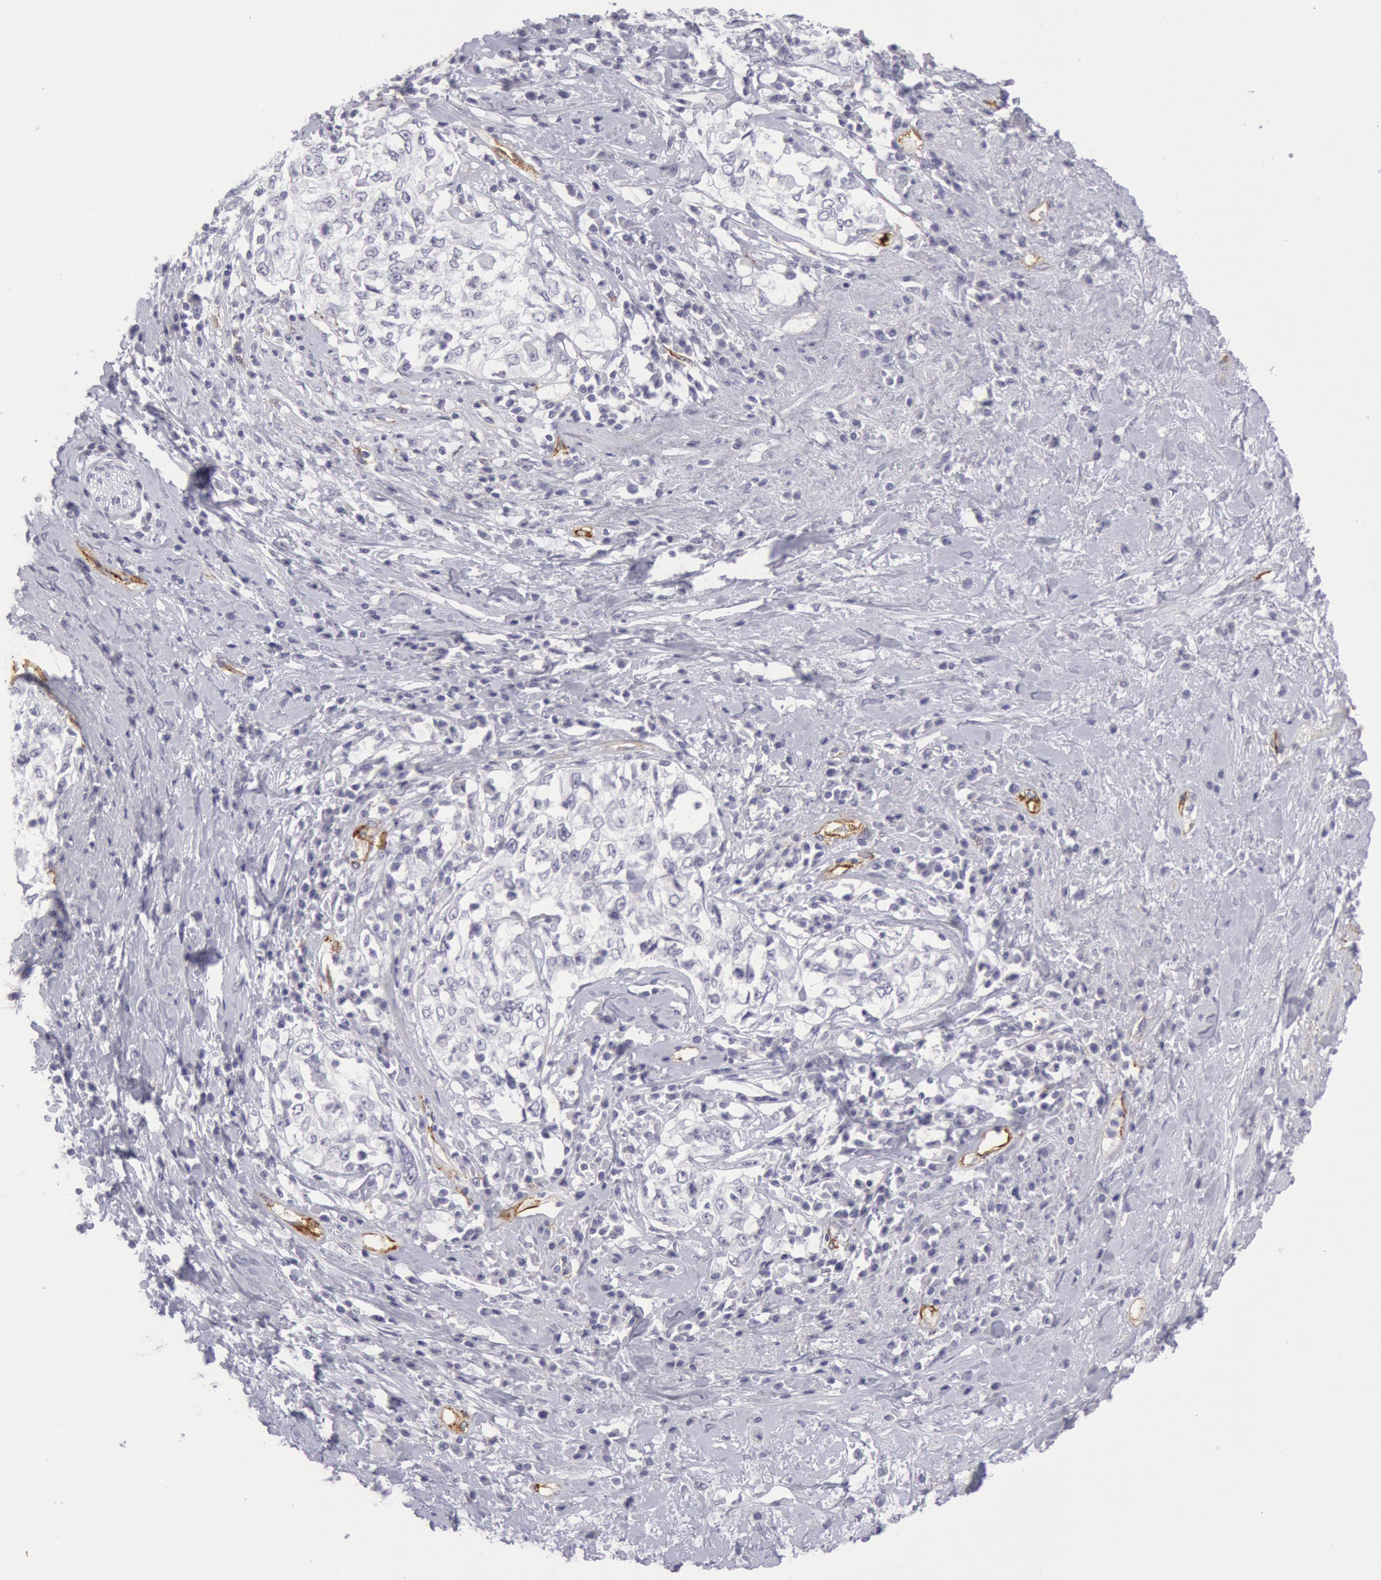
{"staining": {"intensity": "negative", "quantity": "none", "location": "none"}, "tissue": "cervical cancer", "cell_type": "Tumor cells", "image_type": "cancer", "snomed": [{"axis": "morphology", "description": "Squamous cell carcinoma, NOS"}, {"axis": "topography", "description": "Cervix"}], "caption": "DAB immunohistochemical staining of cervical cancer (squamous cell carcinoma) displays no significant staining in tumor cells. (Brightfield microscopy of DAB immunohistochemistry (IHC) at high magnification).", "gene": "CDH13", "patient": {"sex": "female", "age": 57}}